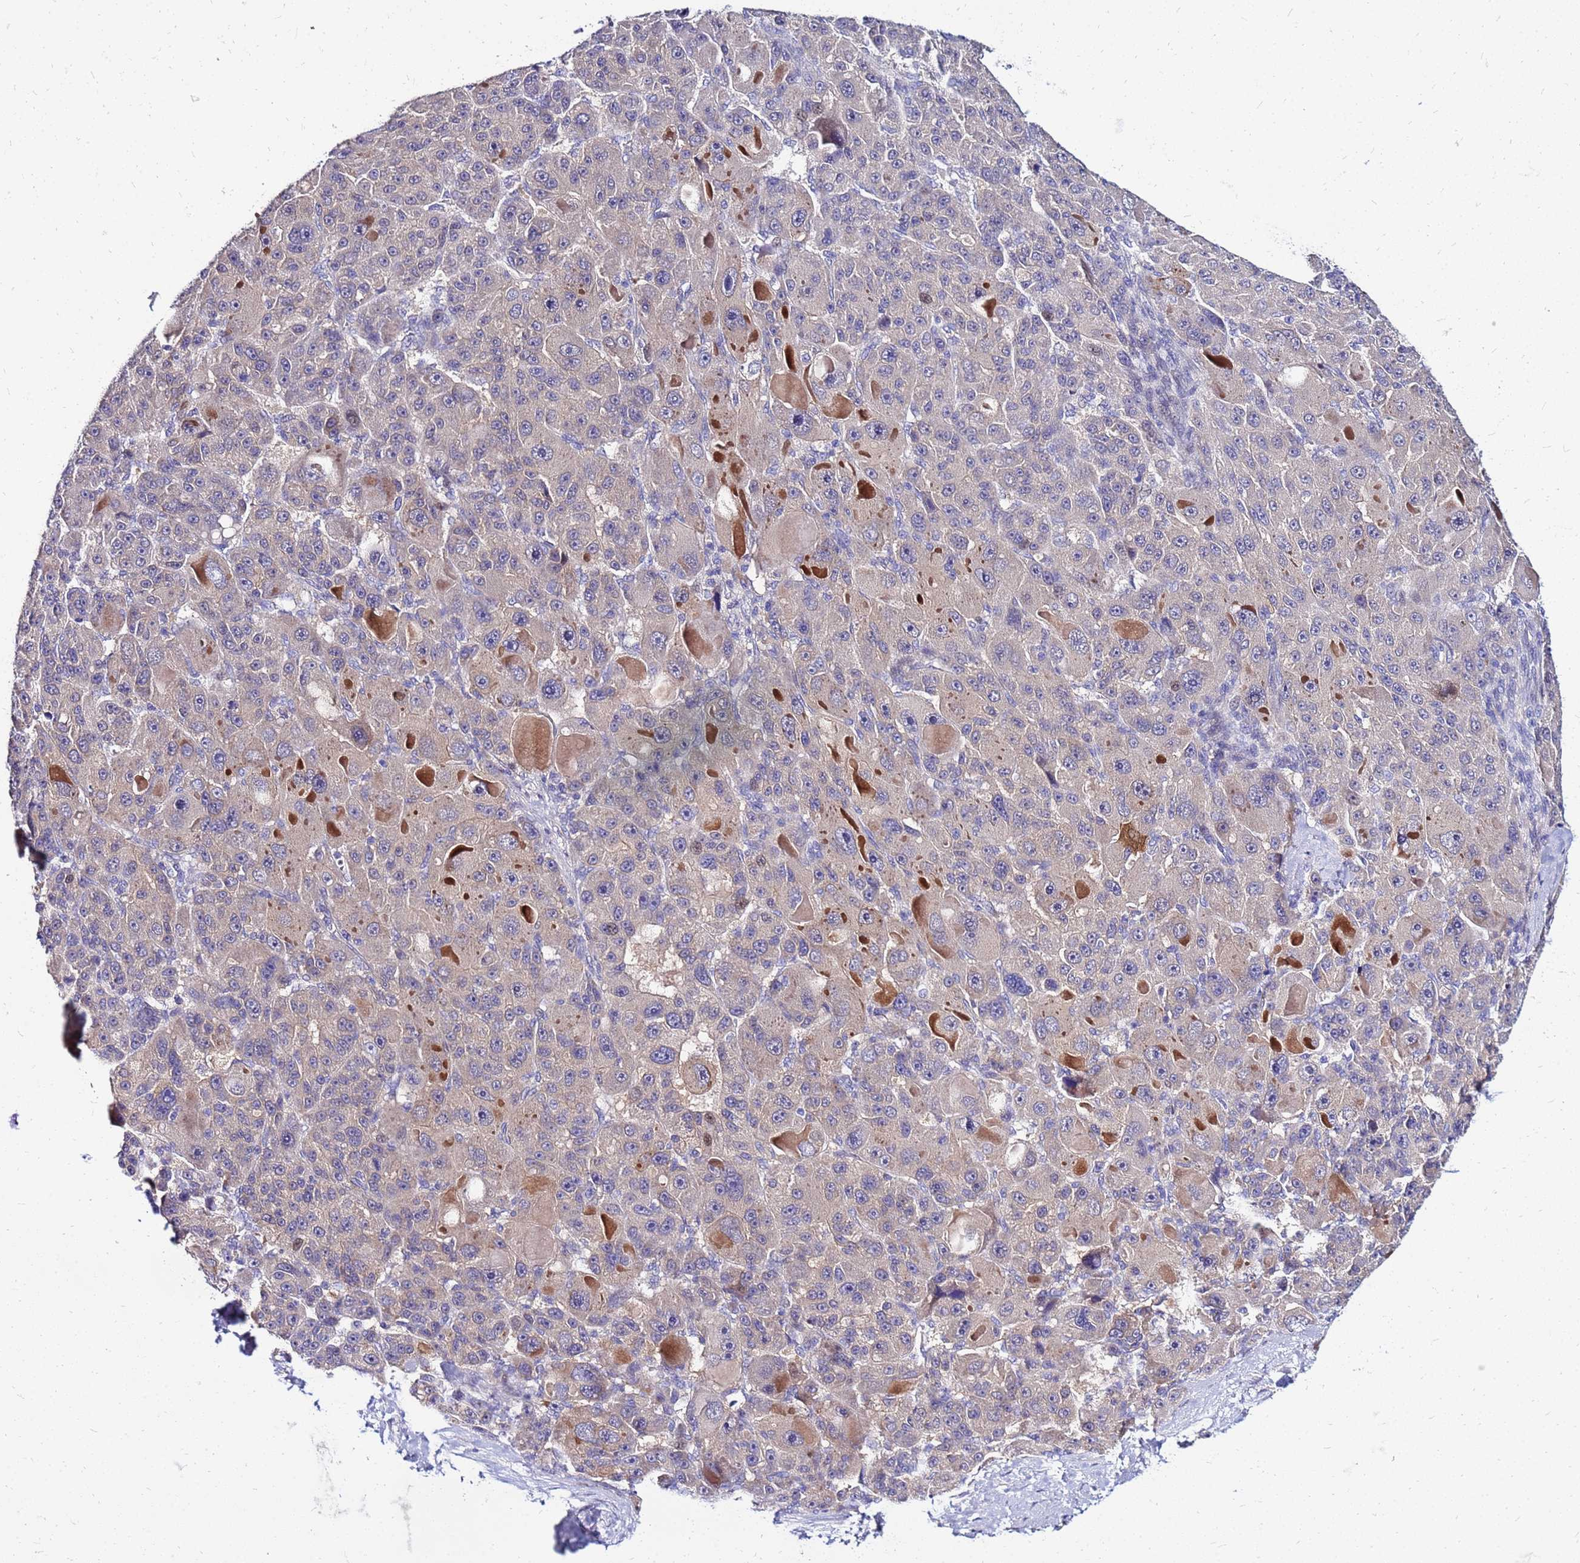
{"staining": {"intensity": "negative", "quantity": "none", "location": "none"}, "tissue": "liver cancer", "cell_type": "Tumor cells", "image_type": "cancer", "snomed": [{"axis": "morphology", "description": "Carcinoma, Hepatocellular, NOS"}, {"axis": "topography", "description": "Liver"}], "caption": "Tumor cells are negative for protein expression in human liver cancer. (DAB (3,3'-diaminobenzidine) immunohistochemistry (IHC) with hematoxylin counter stain).", "gene": "ARHGEF5", "patient": {"sex": "male", "age": 76}}